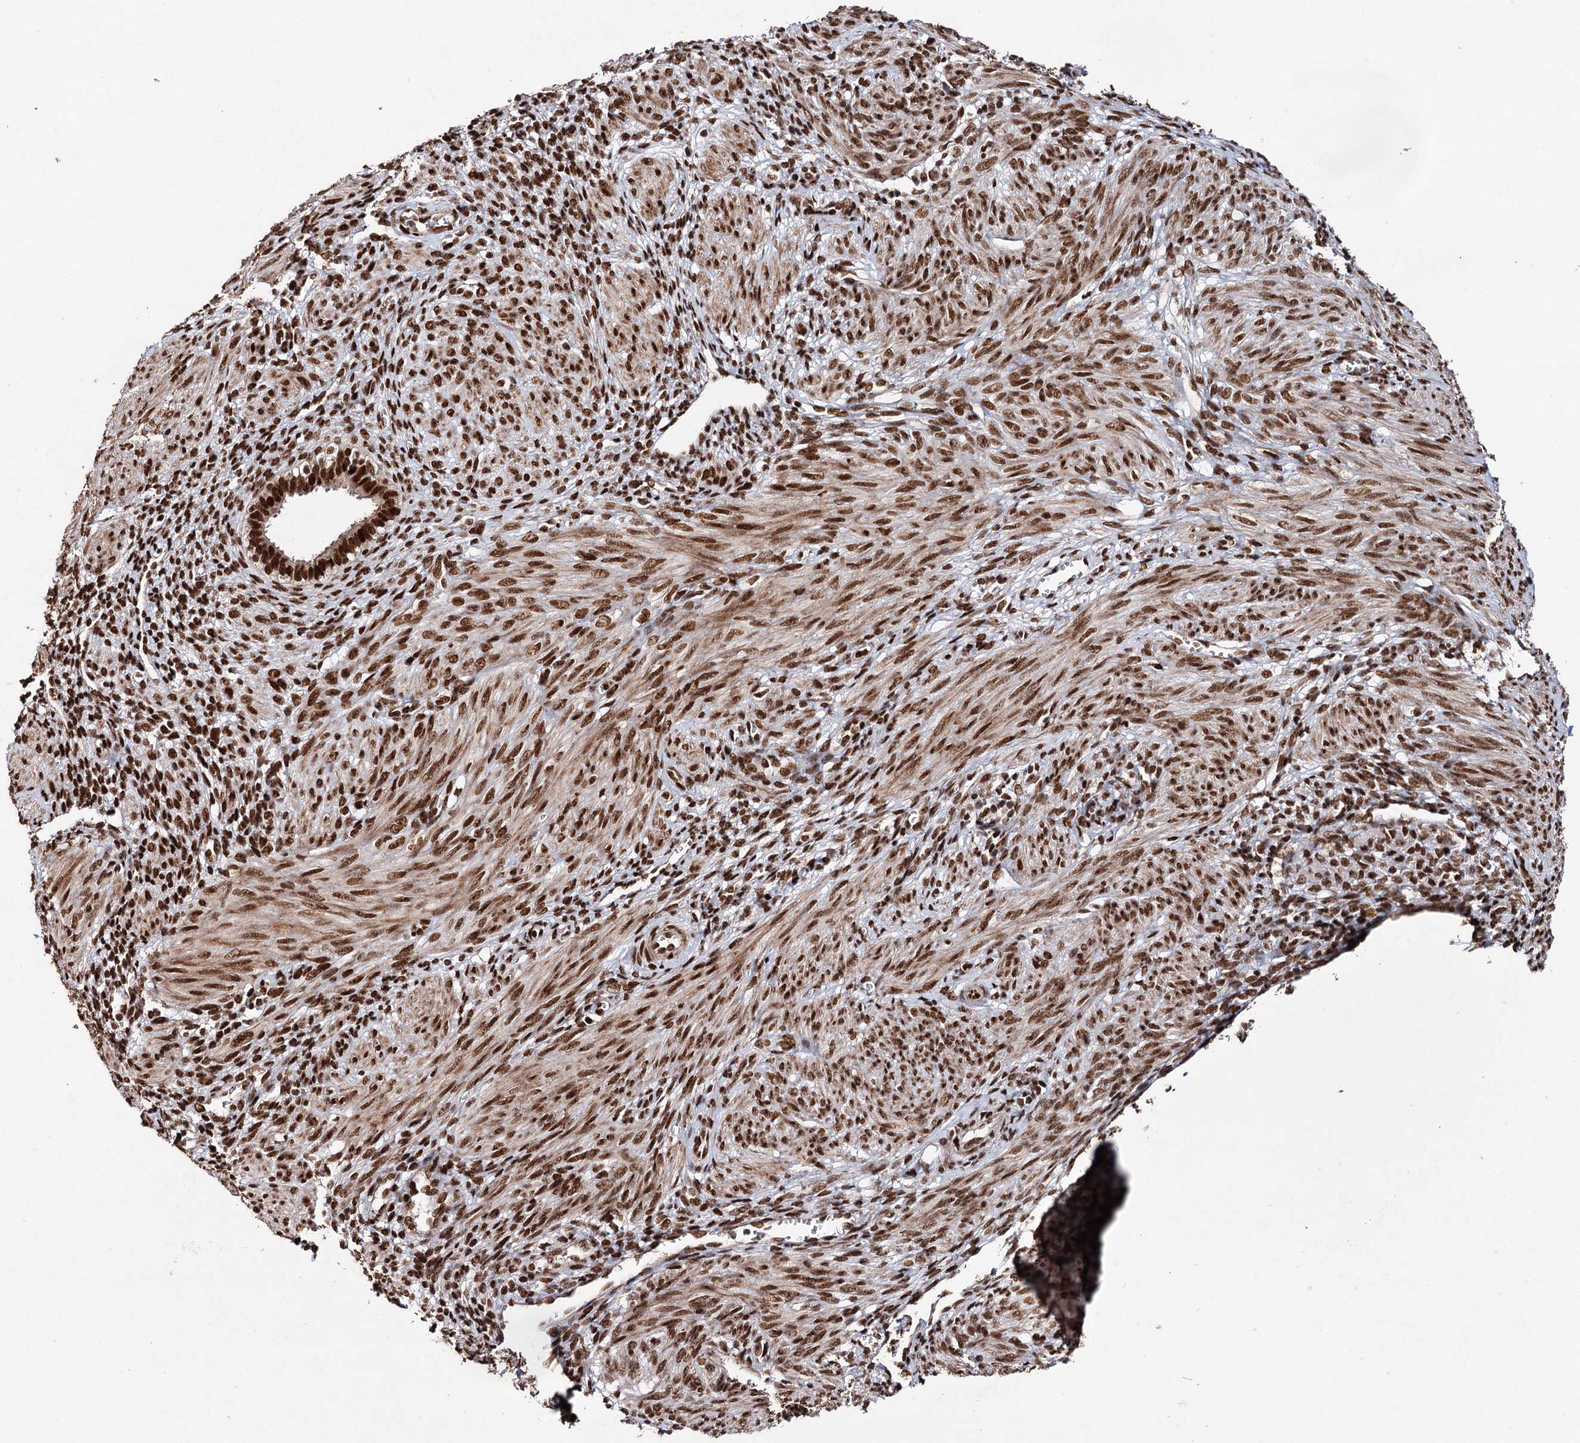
{"staining": {"intensity": "strong", "quantity": ">75%", "location": "cytoplasmic/membranous,nuclear"}, "tissue": "smooth muscle", "cell_type": "Smooth muscle cells", "image_type": "normal", "snomed": [{"axis": "morphology", "description": "Normal tissue, NOS"}, {"axis": "topography", "description": "Smooth muscle"}], "caption": "Strong cytoplasmic/membranous,nuclear protein positivity is present in about >75% of smooth muscle cells in smooth muscle. The staining is performed using DAB (3,3'-diaminobenzidine) brown chromogen to label protein expression. The nuclei are counter-stained blue using hematoxylin.", "gene": "MATR3", "patient": {"sex": "female", "age": 39}}